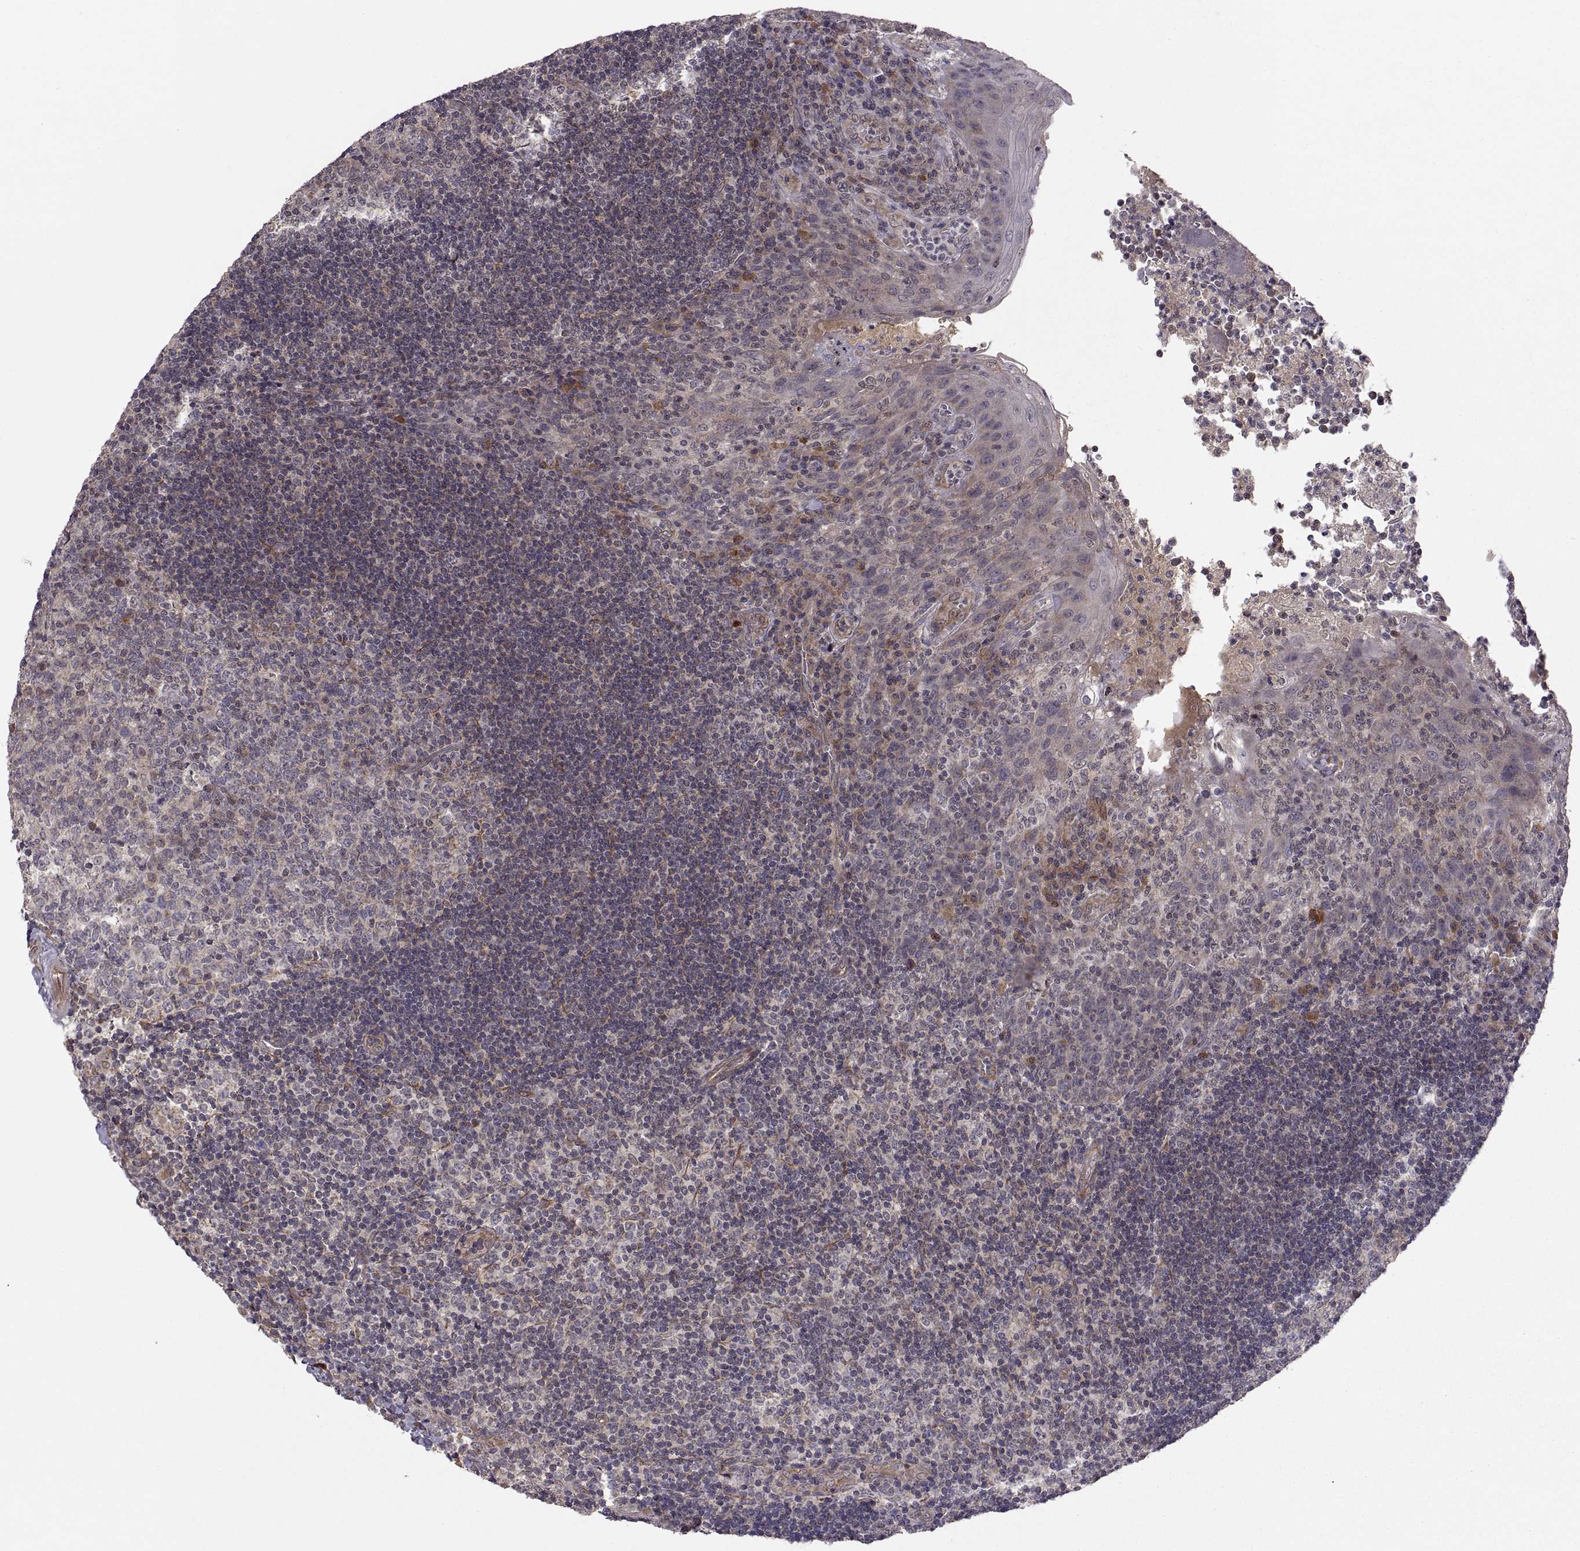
{"staining": {"intensity": "moderate", "quantity": "<25%", "location": "cytoplasmic/membranous"}, "tissue": "tonsil", "cell_type": "Germinal center cells", "image_type": "normal", "snomed": [{"axis": "morphology", "description": "Normal tissue, NOS"}, {"axis": "topography", "description": "Tonsil"}], "caption": "Protein expression analysis of benign tonsil shows moderate cytoplasmic/membranous expression in approximately <25% of germinal center cells. Nuclei are stained in blue.", "gene": "ABL2", "patient": {"sex": "male", "age": 17}}